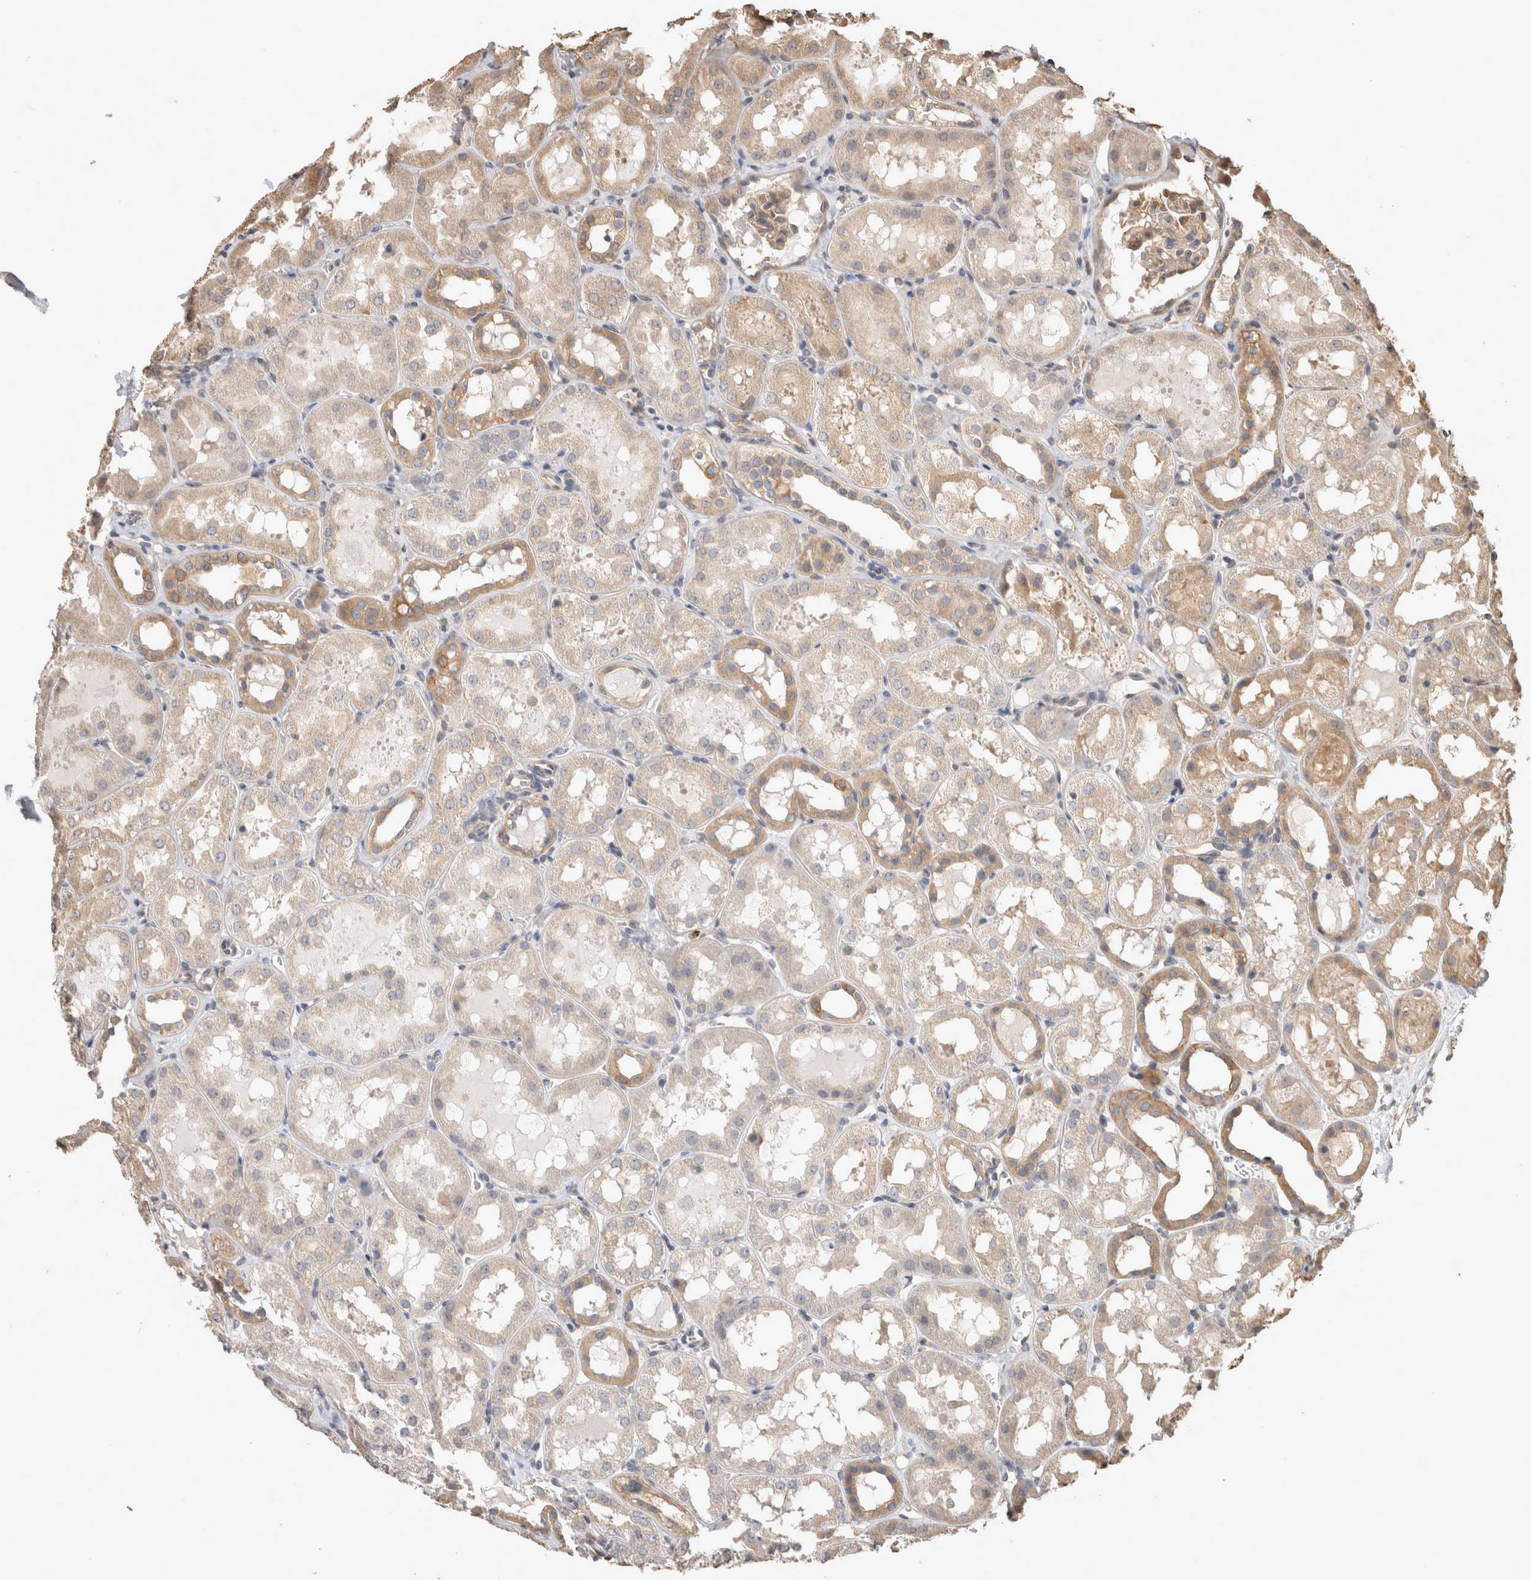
{"staining": {"intensity": "moderate", "quantity": "<25%", "location": "cytoplasmic/membranous"}, "tissue": "kidney", "cell_type": "Cells in glomeruli", "image_type": "normal", "snomed": [{"axis": "morphology", "description": "Normal tissue, NOS"}, {"axis": "topography", "description": "Kidney"}, {"axis": "topography", "description": "Urinary bladder"}], "caption": "DAB immunohistochemical staining of normal kidney reveals moderate cytoplasmic/membranous protein expression in about <25% of cells in glomeruli. Immunohistochemistry (ihc) stains the protein in brown and the nuclei are stained blue.", "gene": "CLIP1", "patient": {"sex": "male", "age": 16}}